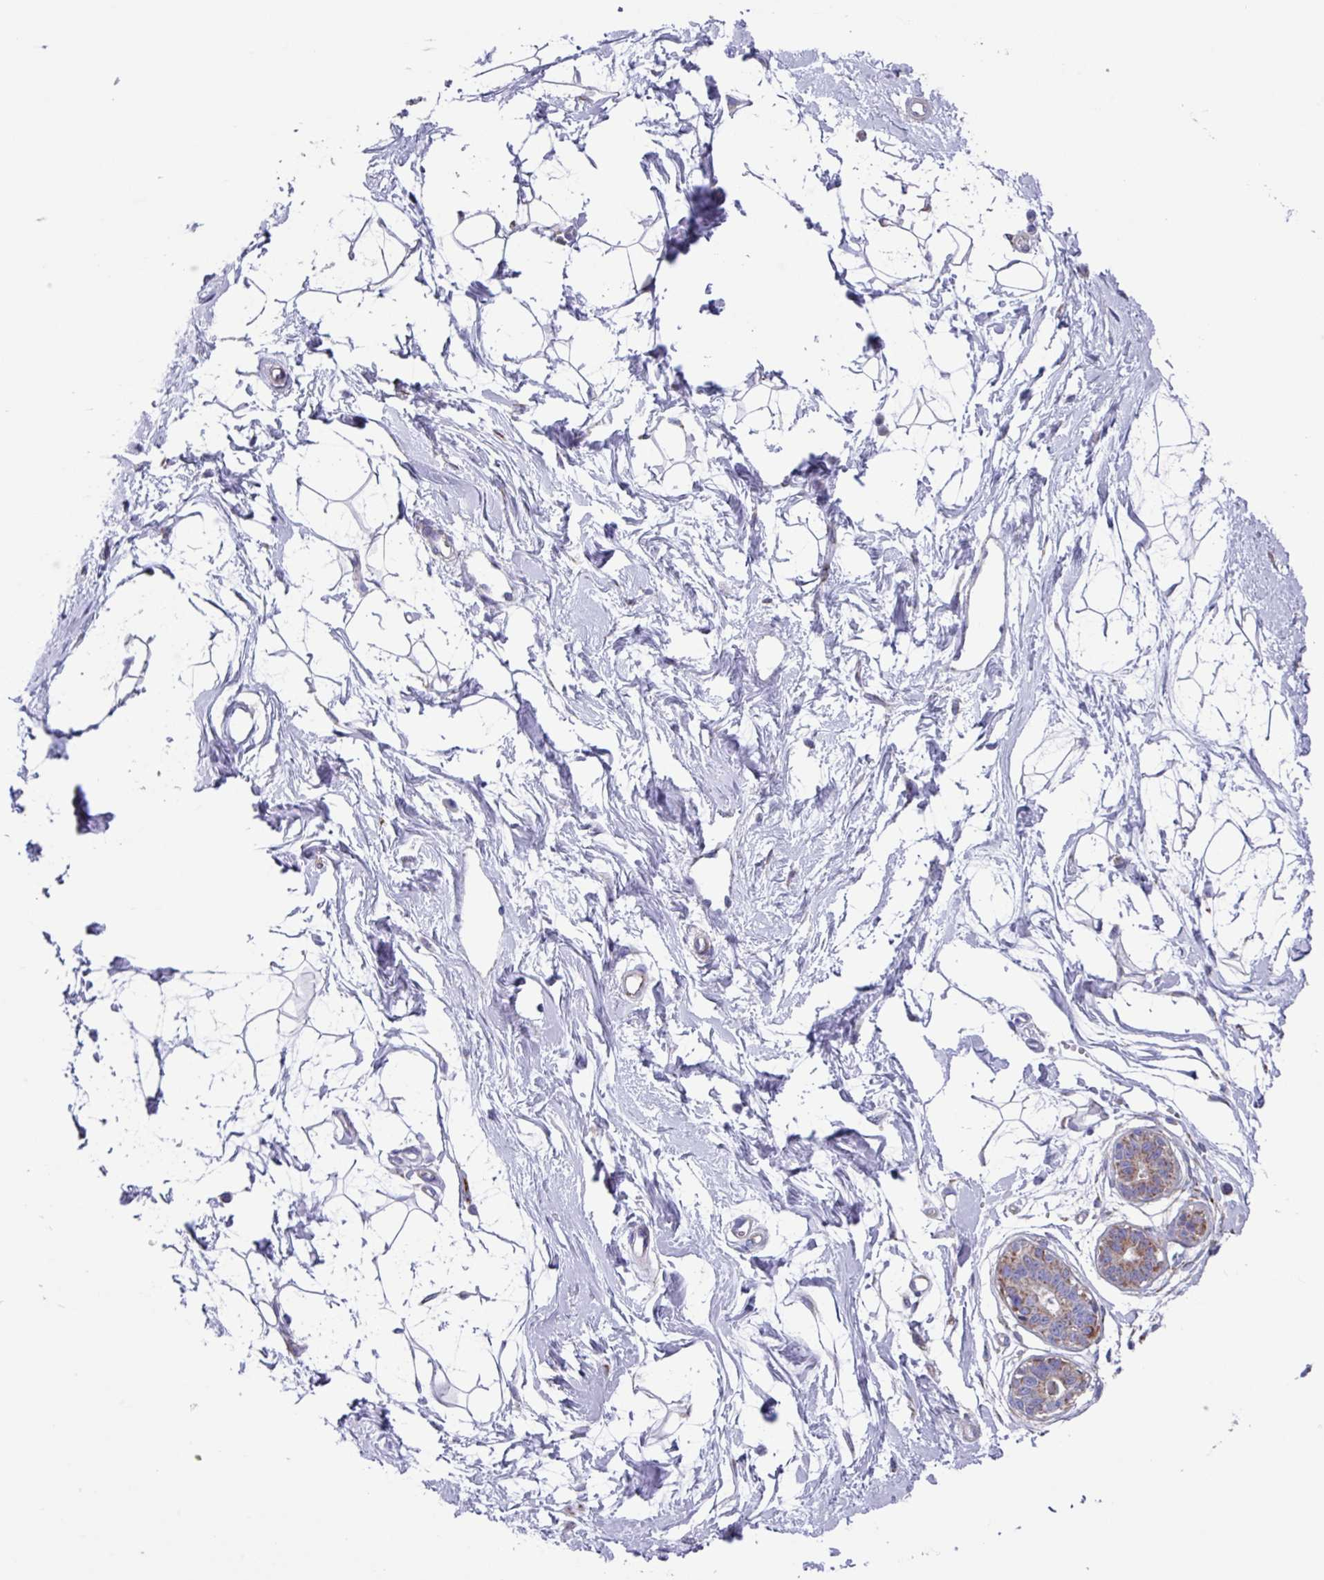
{"staining": {"intensity": "negative", "quantity": "none", "location": "none"}, "tissue": "breast", "cell_type": "Adipocytes", "image_type": "normal", "snomed": [{"axis": "morphology", "description": "Normal tissue, NOS"}, {"axis": "topography", "description": "Breast"}], "caption": "Protein analysis of unremarkable breast reveals no significant staining in adipocytes. The staining was performed using DAB (3,3'-diaminobenzidine) to visualize the protein expression in brown, while the nuclei were stained in blue with hematoxylin (Magnification: 20x).", "gene": "OTULIN", "patient": {"sex": "female", "age": 45}}